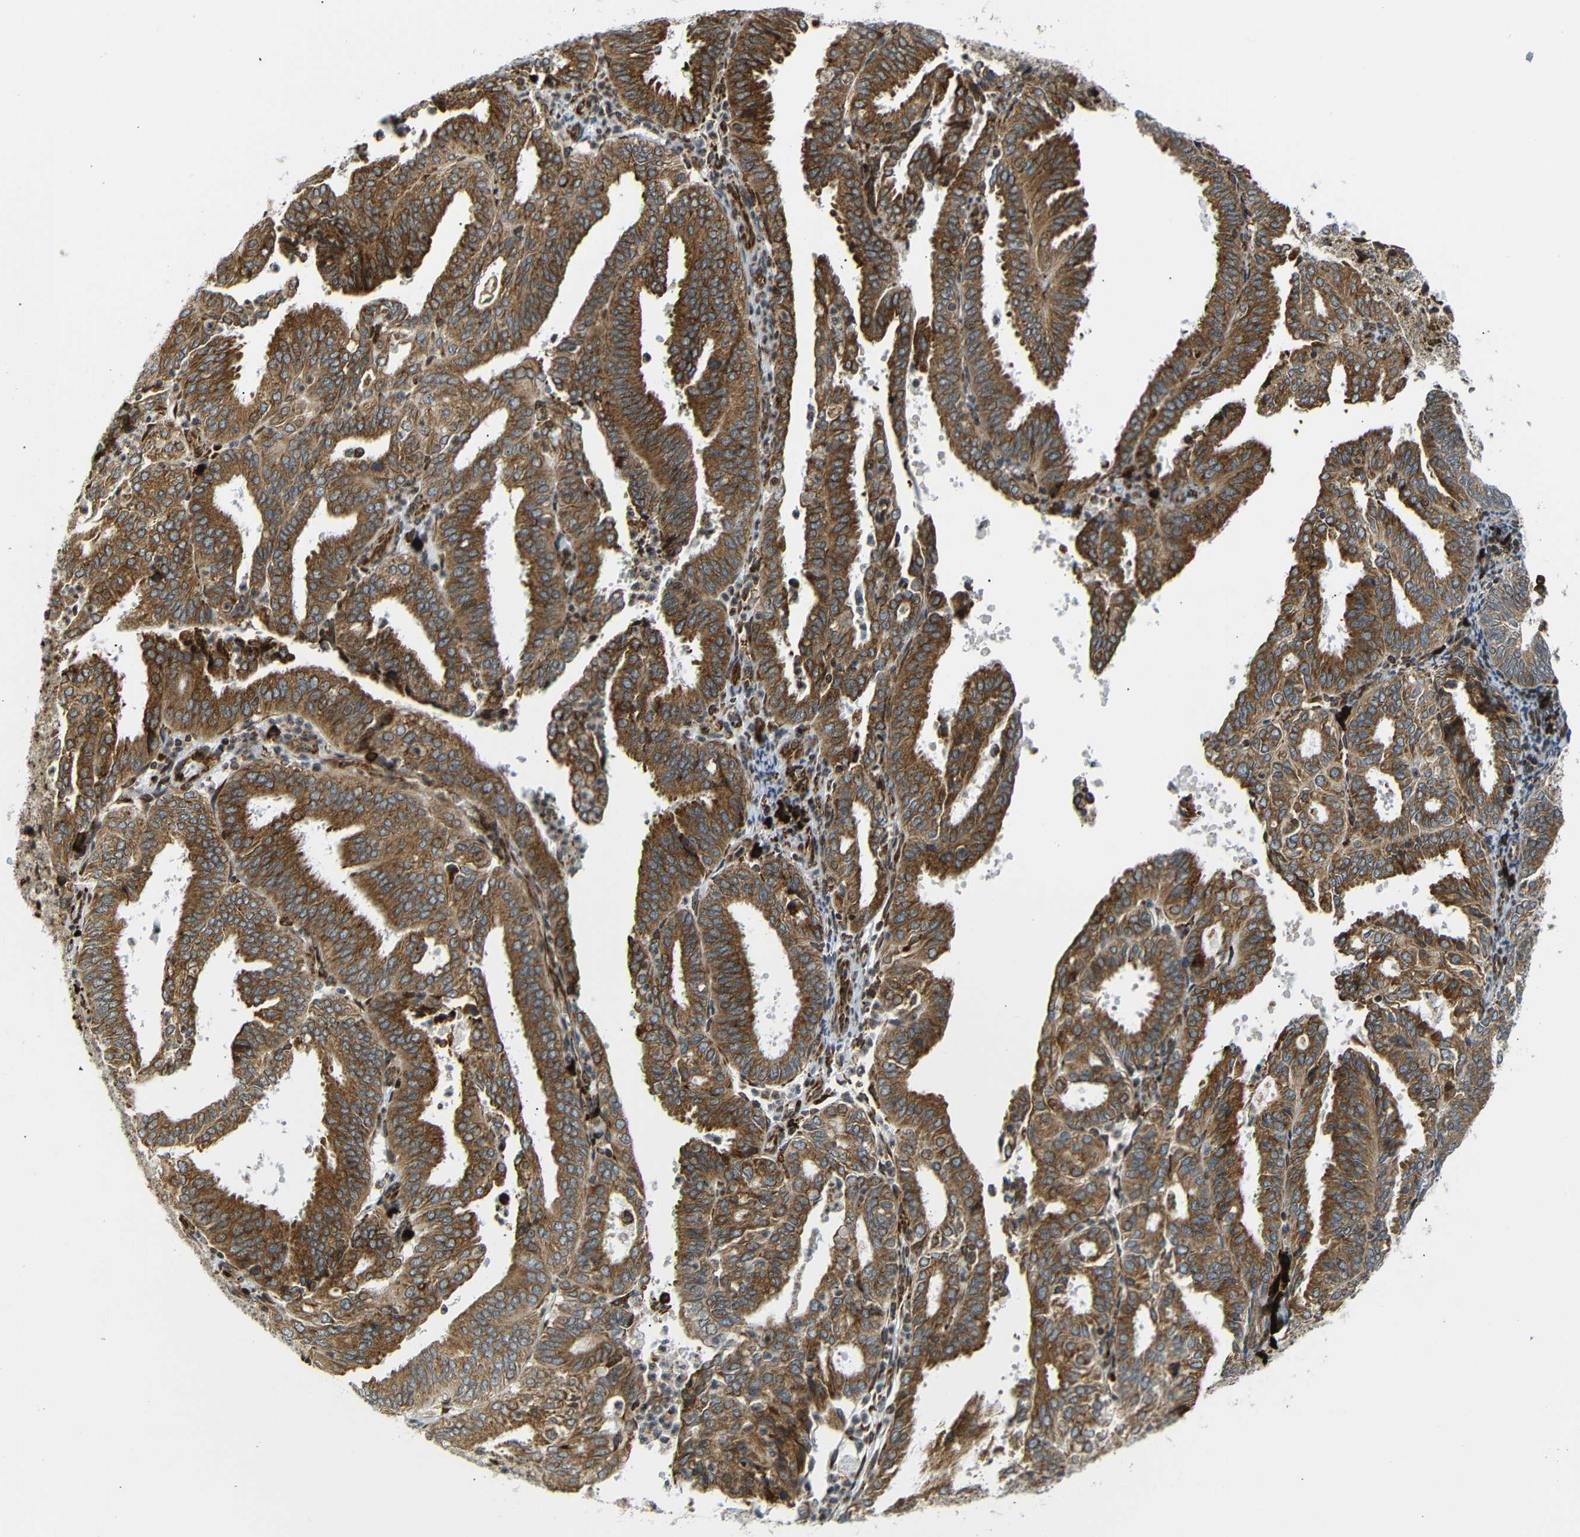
{"staining": {"intensity": "strong", "quantity": ">75%", "location": "cytoplasmic/membranous"}, "tissue": "endometrial cancer", "cell_type": "Tumor cells", "image_type": "cancer", "snomed": [{"axis": "morphology", "description": "Adenocarcinoma, NOS"}, {"axis": "topography", "description": "Uterus"}], "caption": "High-magnification brightfield microscopy of endometrial cancer stained with DAB (3,3'-diaminobenzidine) (brown) and counterstained with hematoxylin (blue). tumor cells exhibit strong cytoplasmic/membranous expression is identified in about>75% of cells.", "gene": "SPCS2", "patient": {"sex": "female", "age": 60}}